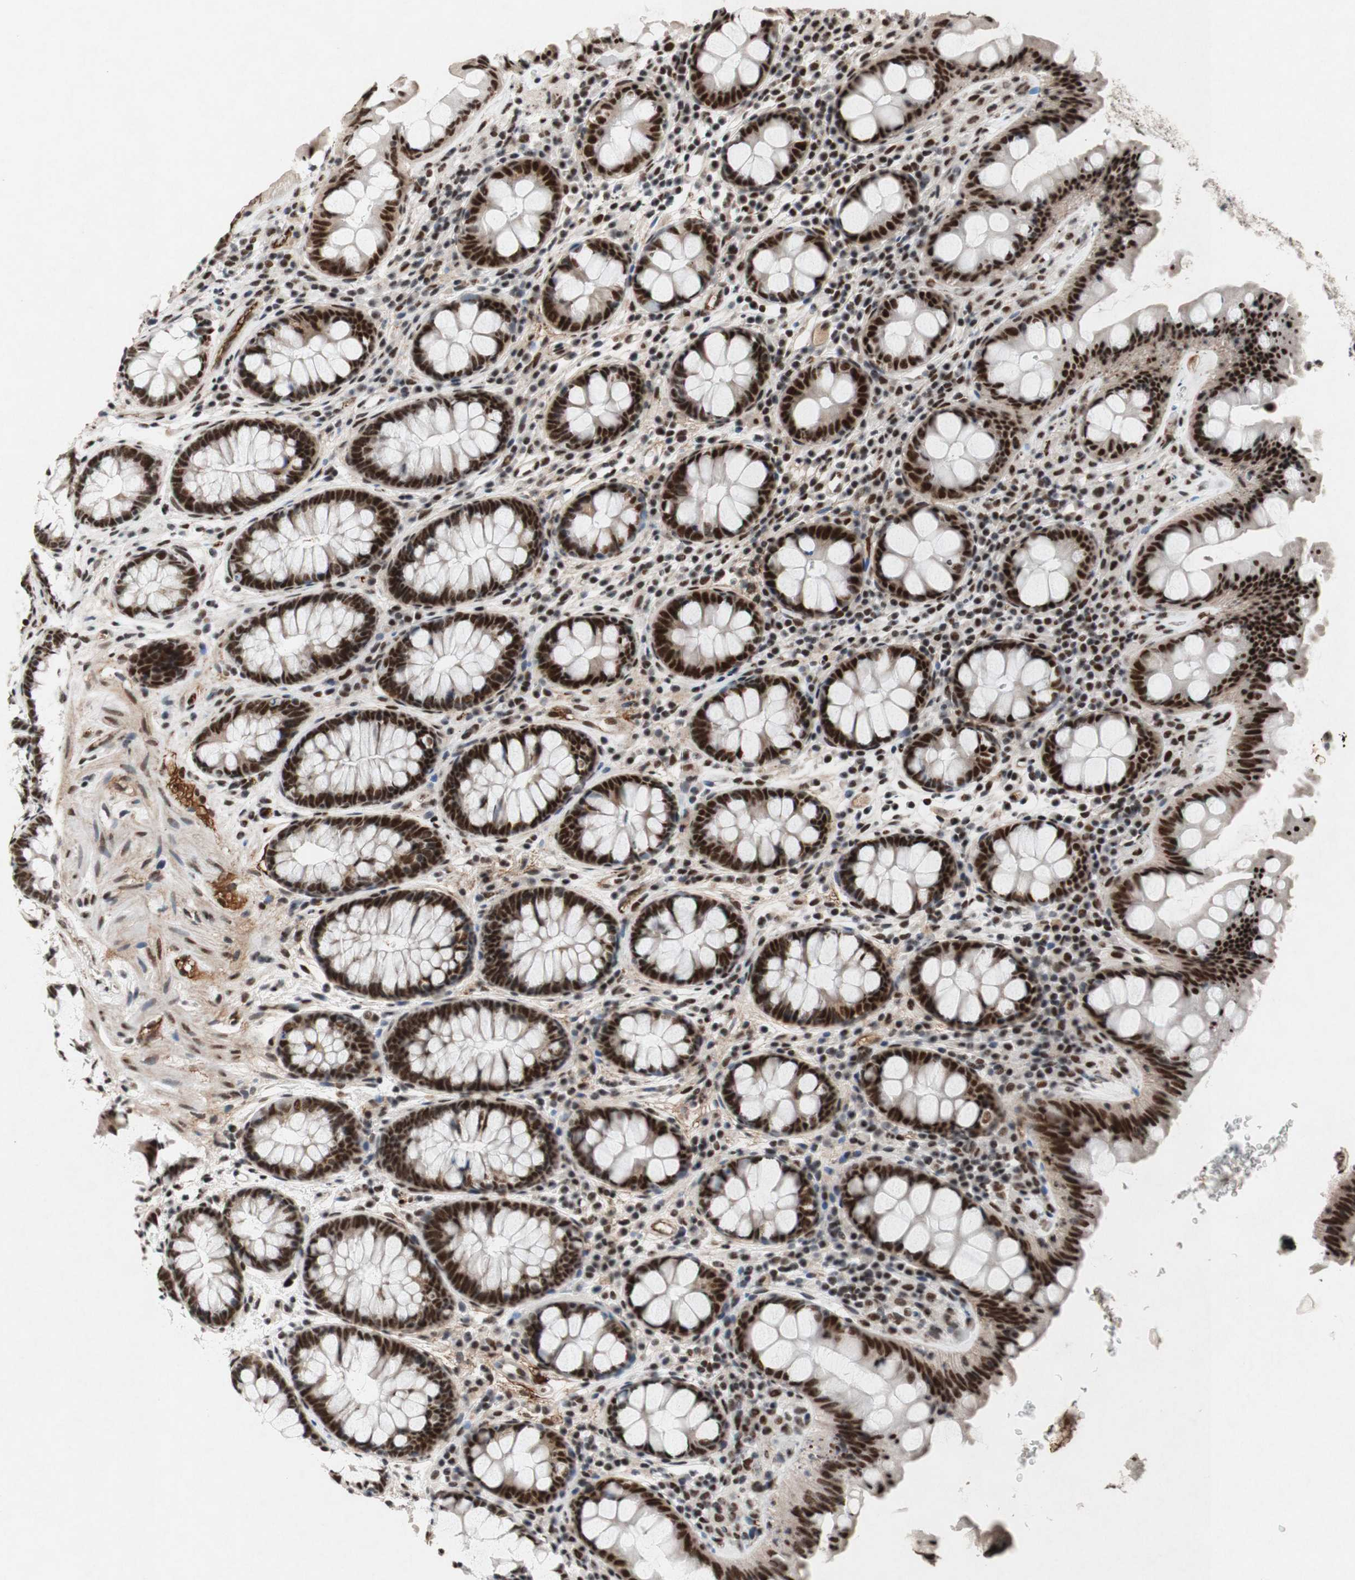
{"staining": {"intensity": "strong", "quantity": ">75%", "location": "nuclear"}, "tissue": "colon", "cell_type": "Endothelial cells", "image_type": "normal", "snomed": [{"axis": "morphology", "description": "Normal tissue, NOS"}, {"axis": "topography", "description": "Colon"}], "caption": "This image reveals unremarkable colon stained with IHC to label a protein in brown. The nuclear of endothelial cells show strong positivity for the protein. Nuclei are counter-stained blue.", "gene": "TLE1", "patient": {"sex": "female", "age": 80}}